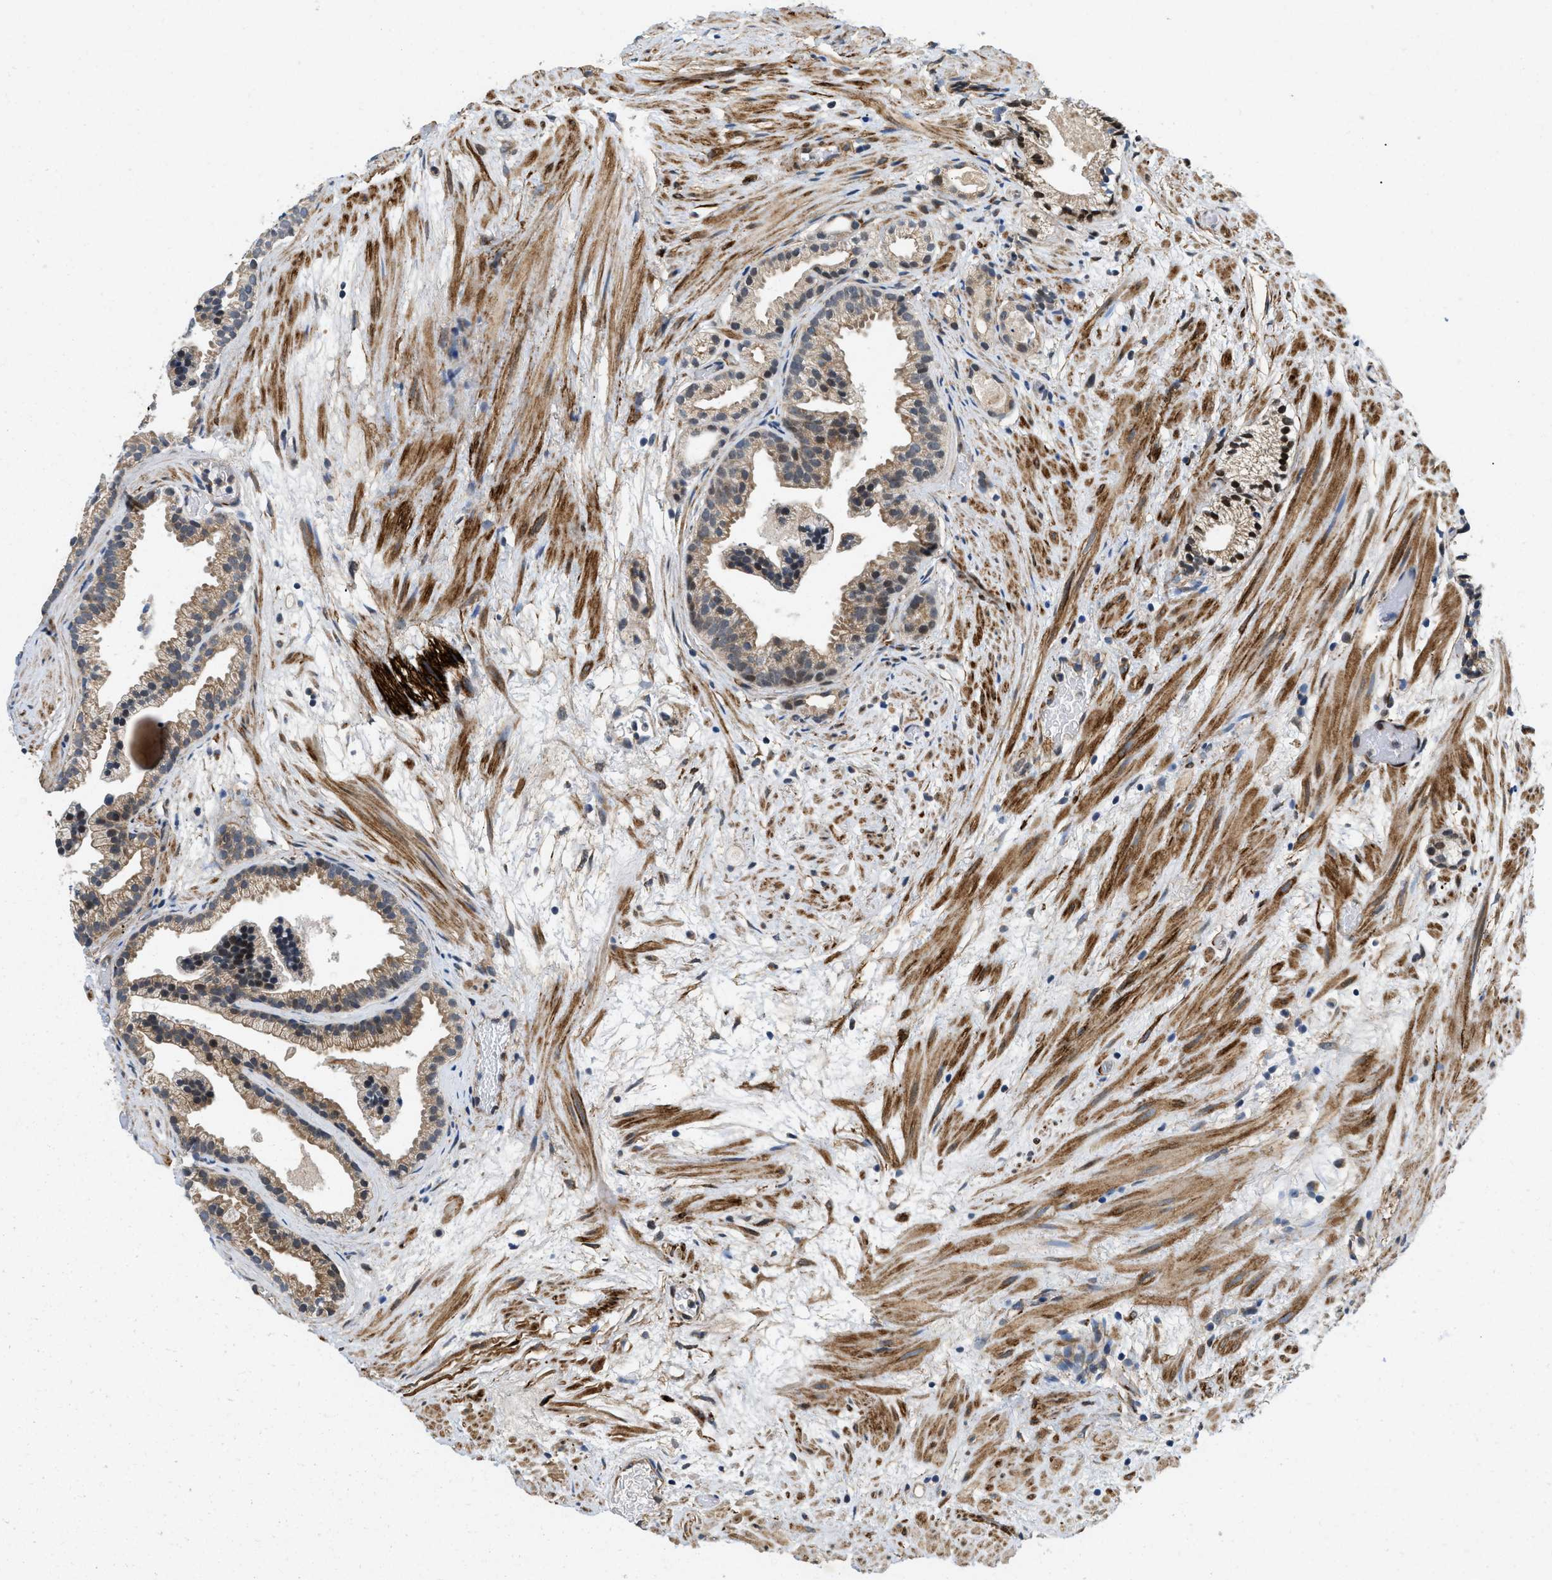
{"staining": {"intensity": "strong", "quantity": "<25%", "location": "cytoplasmic/membranous"}, "tissue": "prostate cancer", "cell_type": "Tumor cells", "image_type": "cancer", "snomed": [{"axis": "morphology", "description": "Adenocarcinoma, Low grade"}, {"axis": "topography", "description": "Prostate"}], "caption": "Approximately <25% of tumor cells in human prostate cancer demonstrate strong cytoplasmic/membranous protein staining as visualized by brown immunohistochemical staining.", "gene": "ZNF599", "patient": {"sex": "male", "age": 89}}